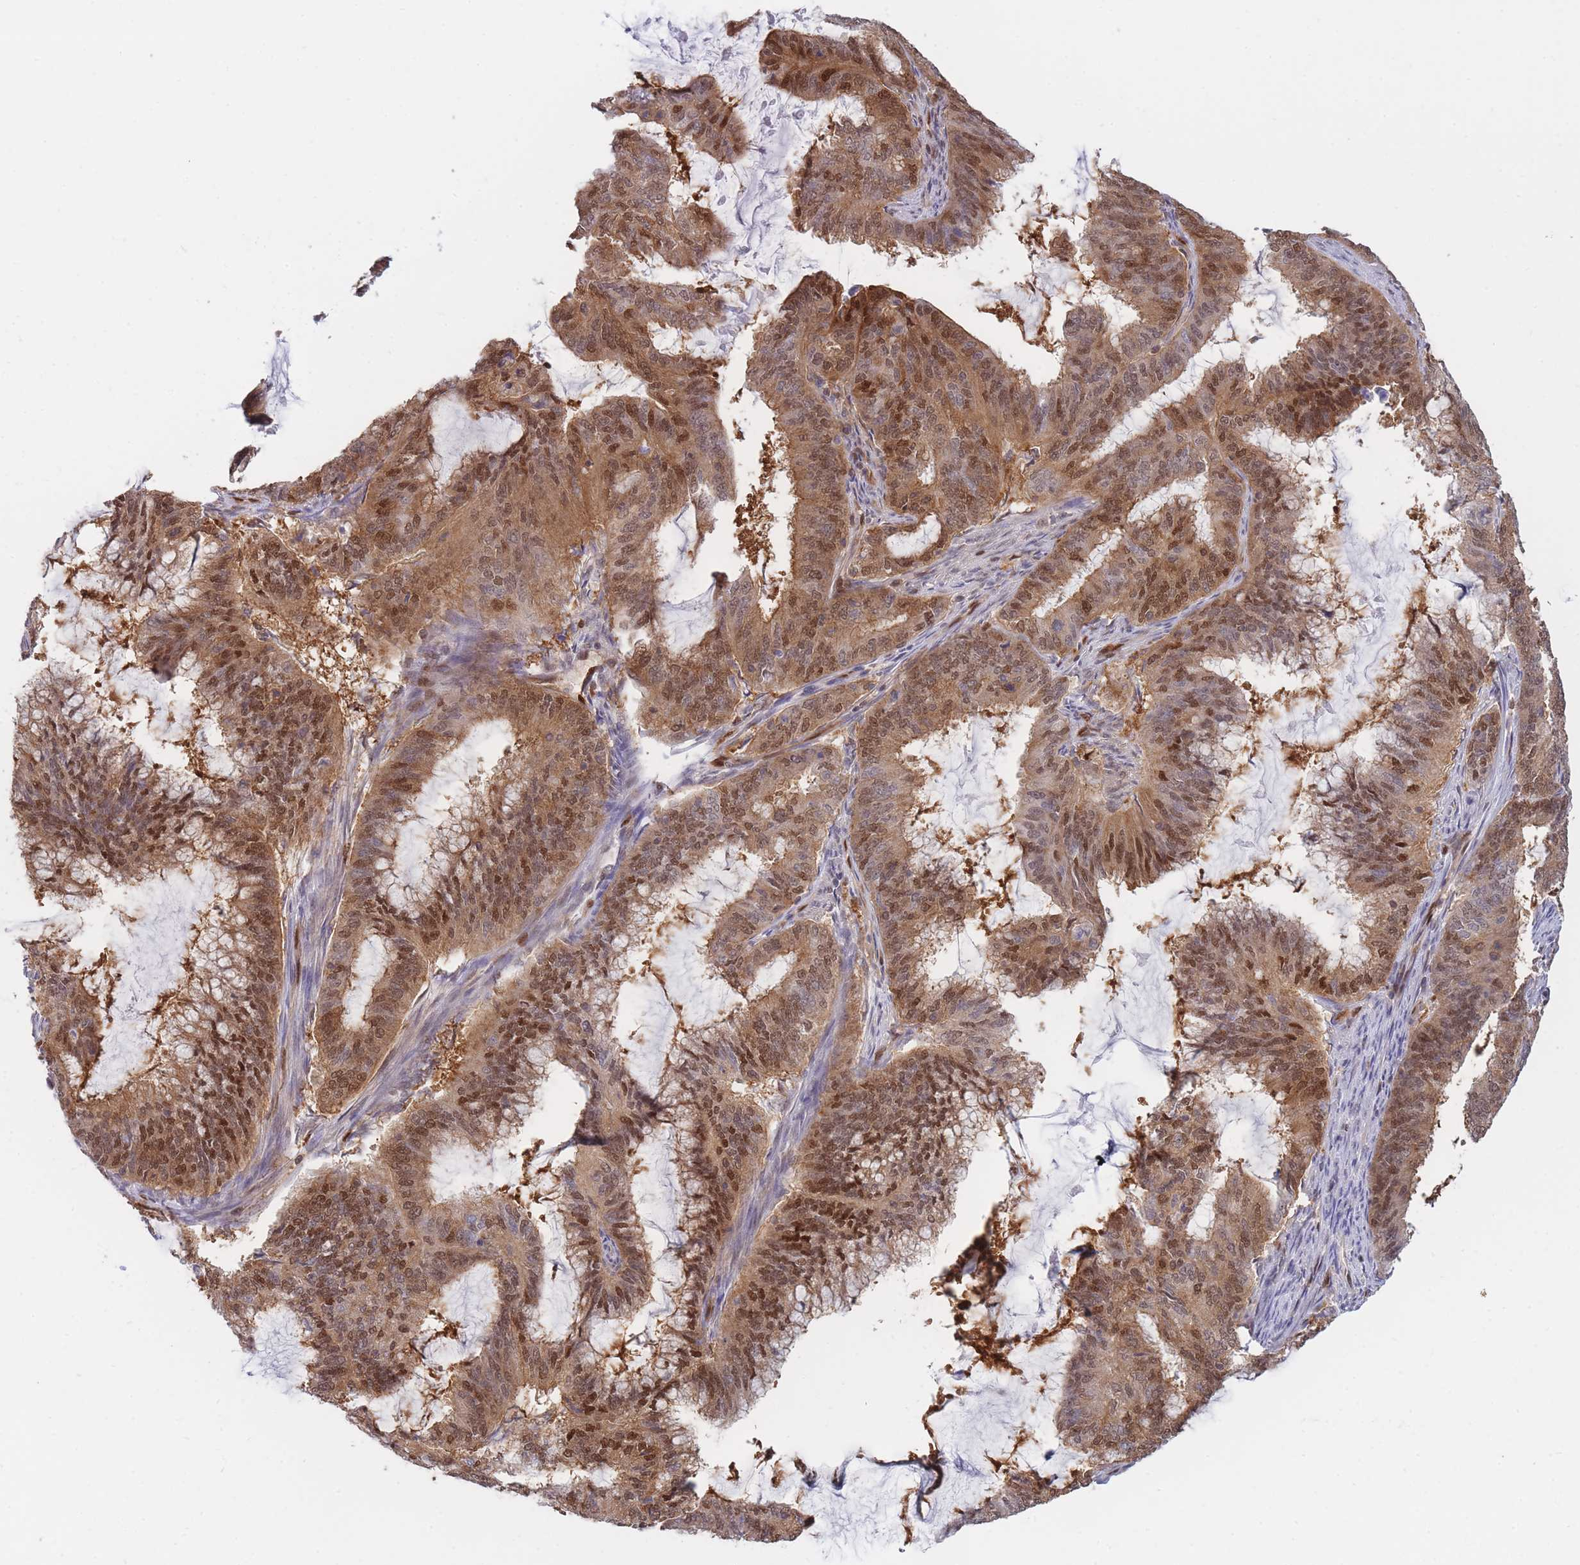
{"staining": {"intensity": "moderate", "quantity": ">75%", "location": "cytoplasmic/membranous,nuclear"}, "tissue": "endometrial cancer", "cell_type": "Tumor cells", "image_type": "cancer", "snomed": [{"axis": "morphology", "description": "Adenocarcinoma, NOS"}, {"axis": "topography", "description": "Endometrium"}], "caption": "Brown immunohistochemical staining in endometrial cancer (adenocarcinoma) demonstrates moderate cytoplasmic/membranous and nuclear expression in about >75% of tumor cells. (DAB (3,3'-diaminobenzidine) IHC, brown staining for protein, blue staining for nuclei).", "gene": "NSFL1C", "patient": {"sex": "female", "age": 51}}